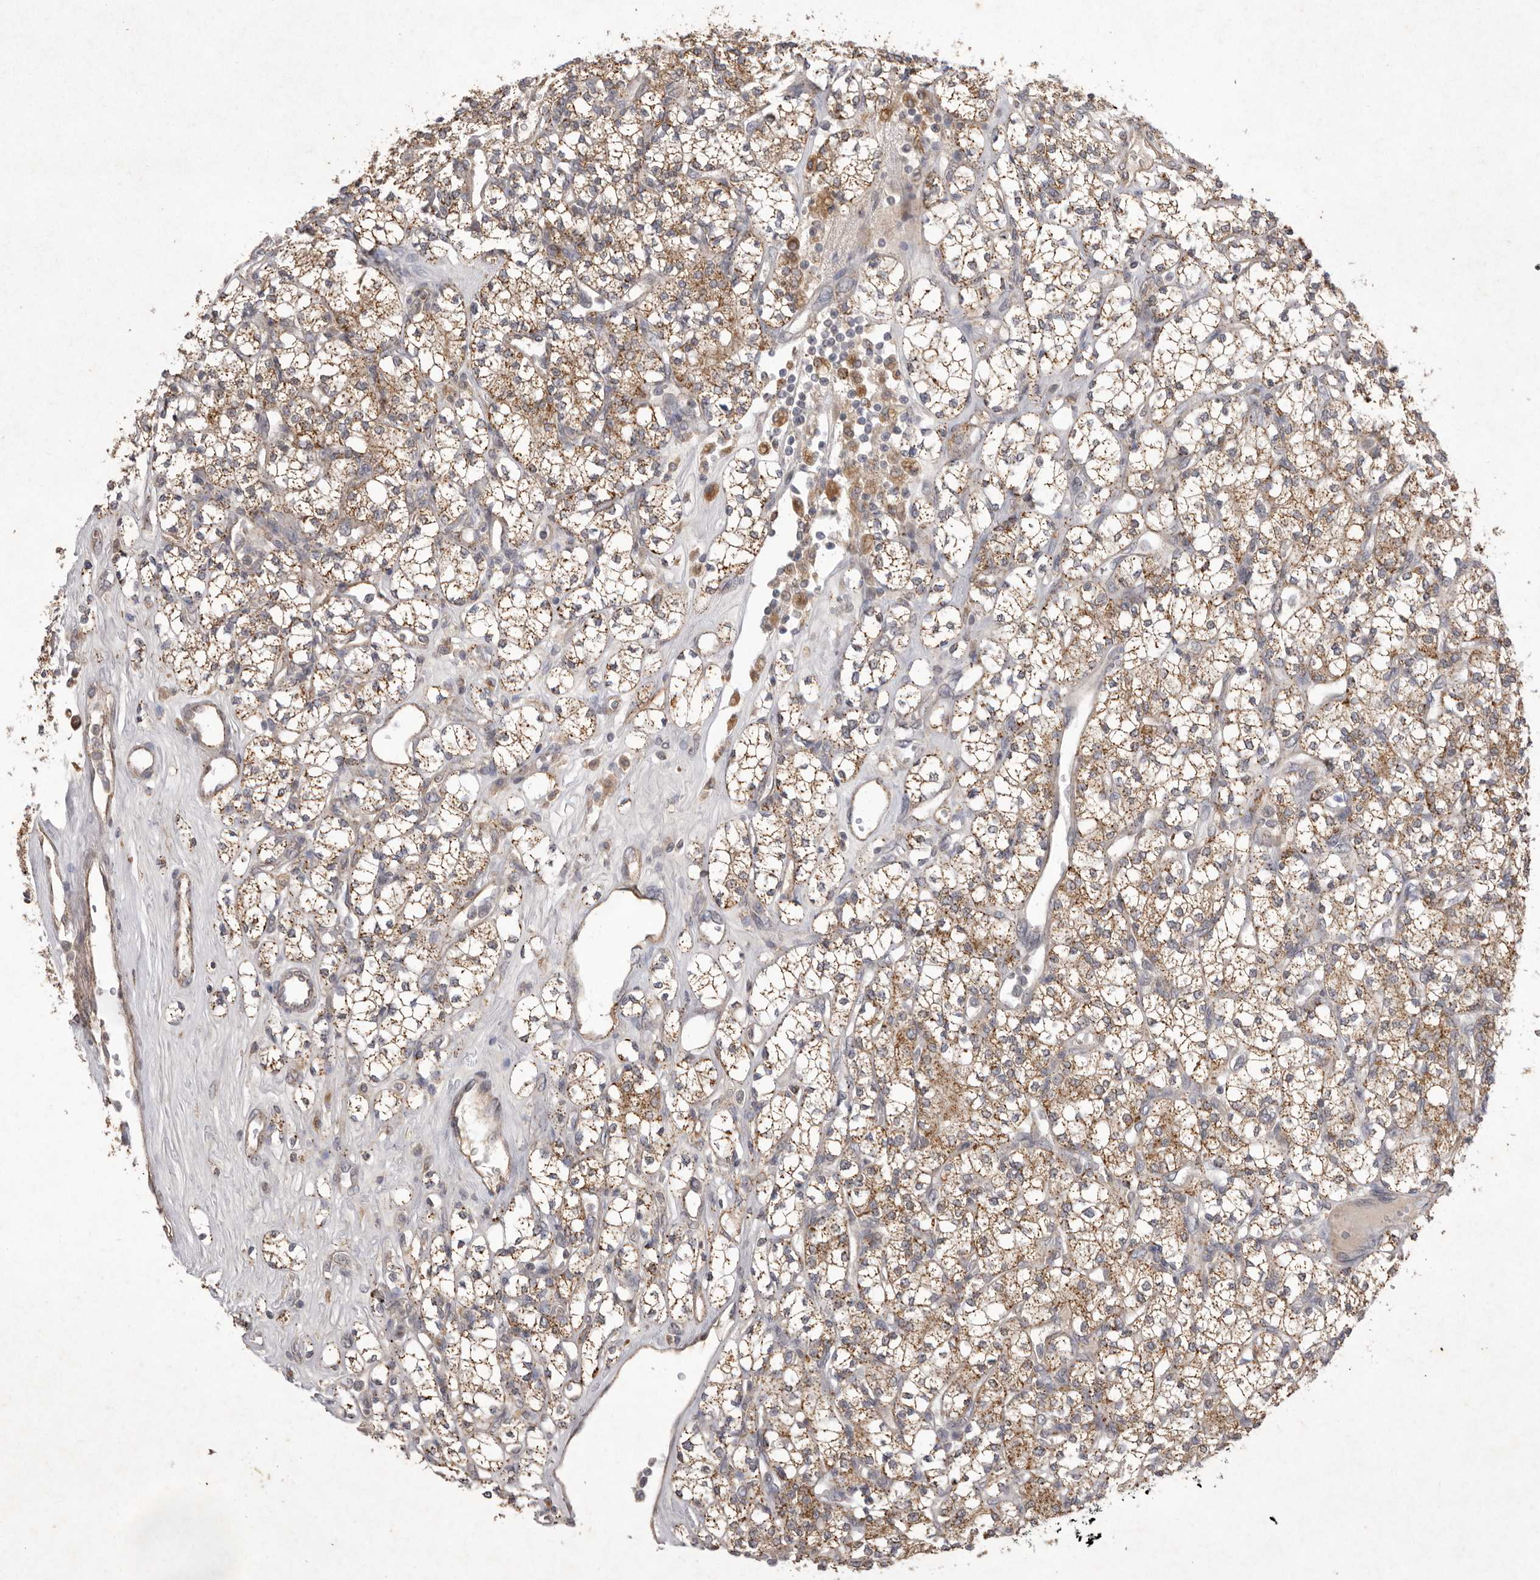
{"staining": {"intensity": "moderate", "quantity": ">75%", "location": "cytoplasmic/membranous"}, "tissue": "renal cancer", "cell_type": "Tumor cells", "image_type": "cancer", "snomed": [{"axis": "morphology", "description": "Adenocarcinoma, NOS"}, {"axis": "topography", "description": "Kidney"}], "caption": "Moderate cytoplasmic/membranous staining for a protein is identified in approximately >75% of tumor cells of renal adenocarcinoma using immunohistochemistry (IHC).", "gene": "TLR3", "patient": {"sex": "male", "age": 77}}